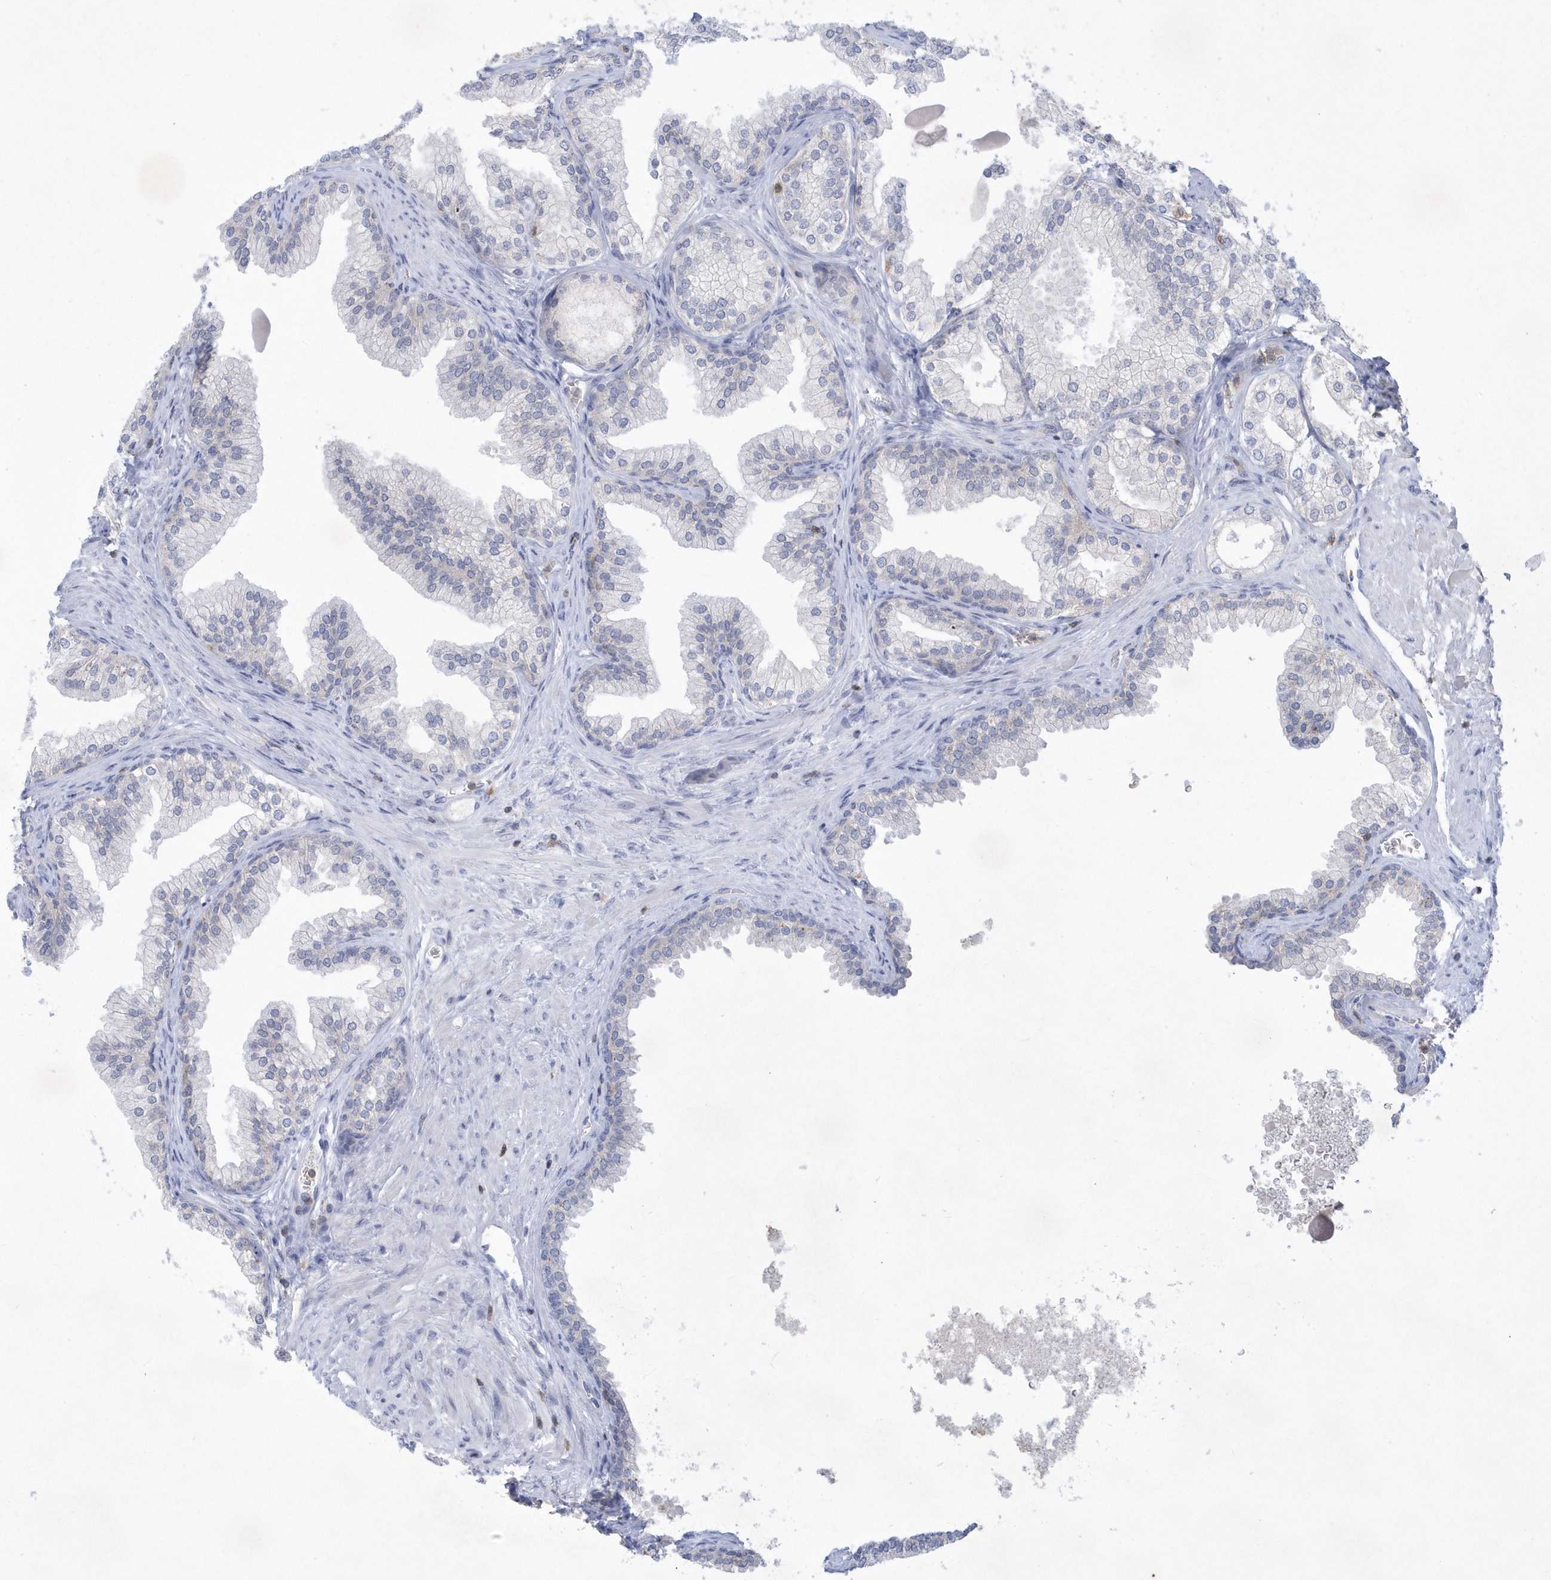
{"staining": {"intensity": "negative", "quantity": "none", "location": "none"}, "tissue": "prostate", "cell_type": "Glandular cells", "image_type": "normal", "snomed": [{"axis": "morphology", "description": "Normal tissue, NOS"}, {"axis": "topography", "description": "Prostate"}], "caption": "DAB immunohistochemical staining of normal human prostate displays no significant expression in glandular cells. The staining is performed using DAB (3,3'-diaminobenzidine) brown chromogen with nuclei counter-stained in using hematoxylin.", "gene": "PSD4", "patient": {"sex": "male", "age": 76}}